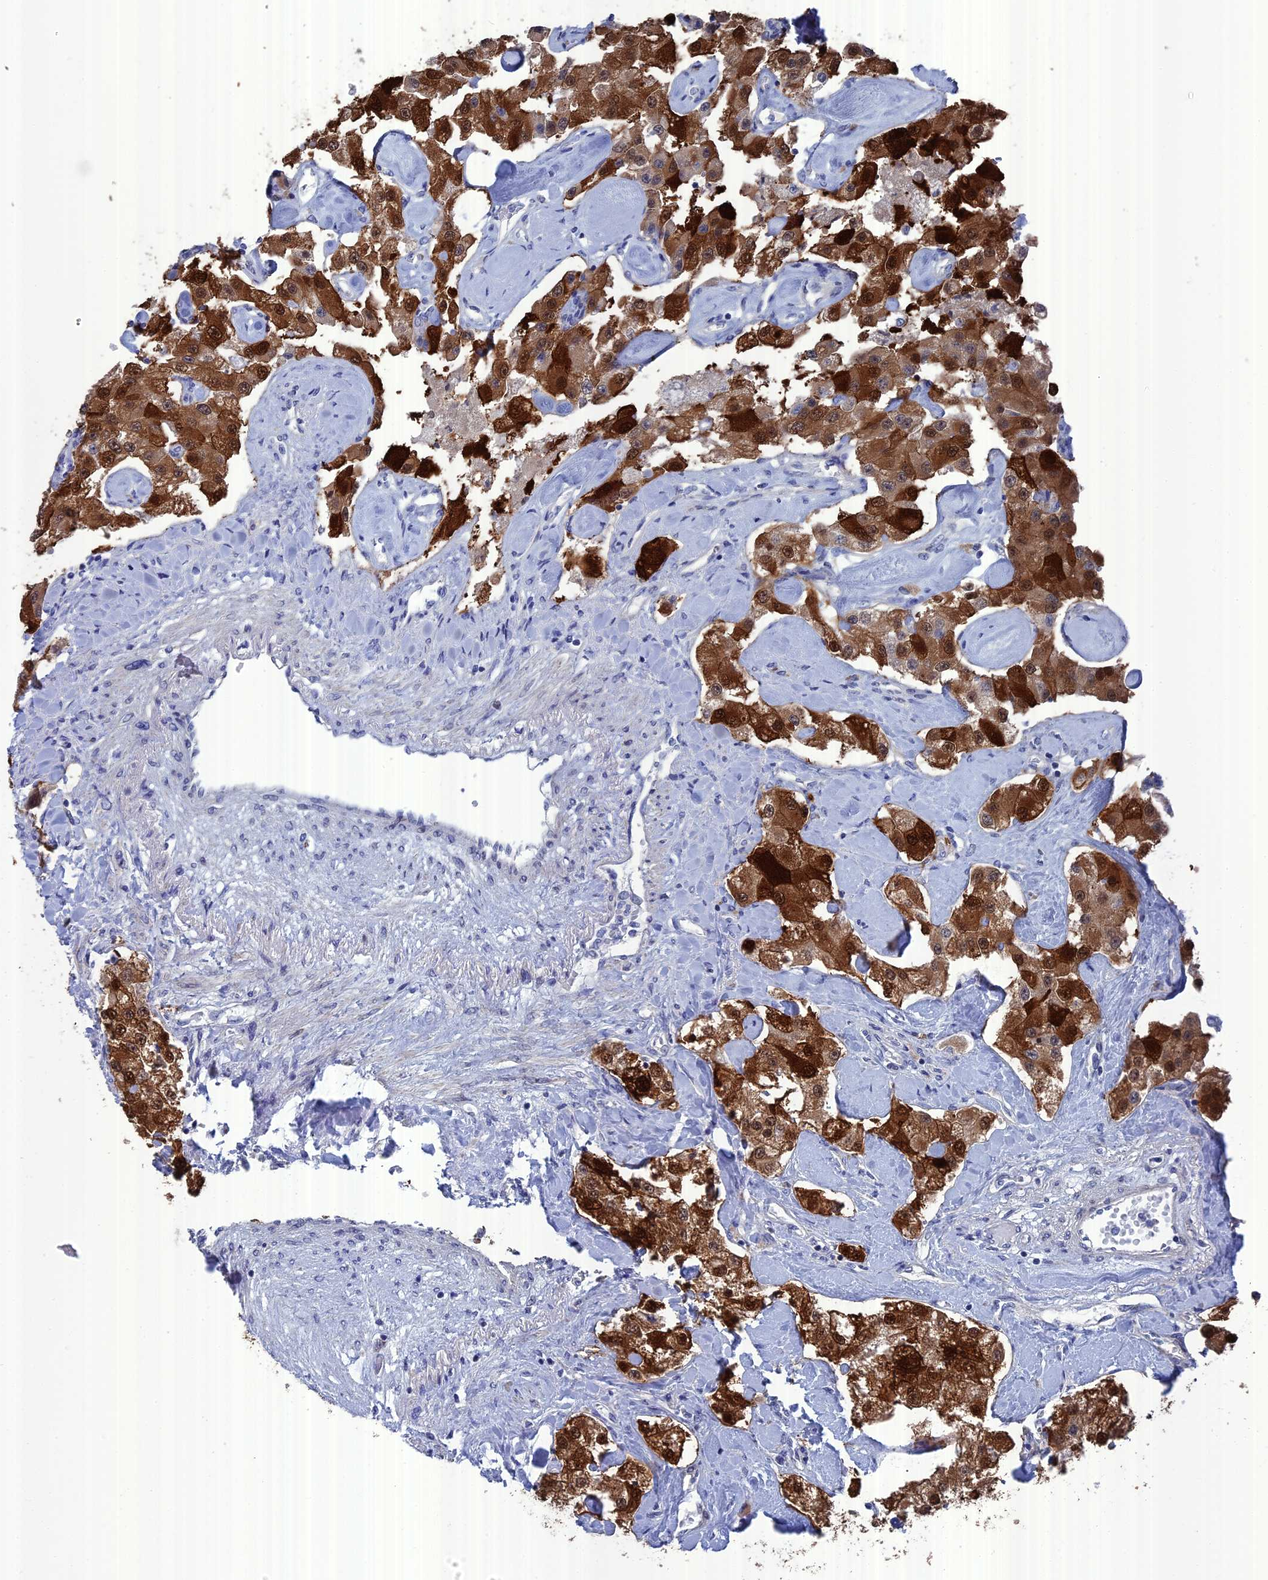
{"staining": {"intensity": "strong", "quantity": ">75%", "location": "cytoplasmic/membranous"}, "tissue": "carcinoid", "cell_type": "Tumor cells", "image_type": "cancer", "snomed": [{"axis": "morphology", "description": "Carcinoid, malignant, NOS"}, {"axis": "topography", "description": "Pancreas"}], "caption": "A photomicrograph of carcinoid stained for a protein exhibits strong cytoplasmic/membranous brown staining in tumor cells. (brown staining indicates protein expression, while blue staining denotes nuclei).", "gene": "TMEM161A", "patient": {"sex": "male", "age": 41}}